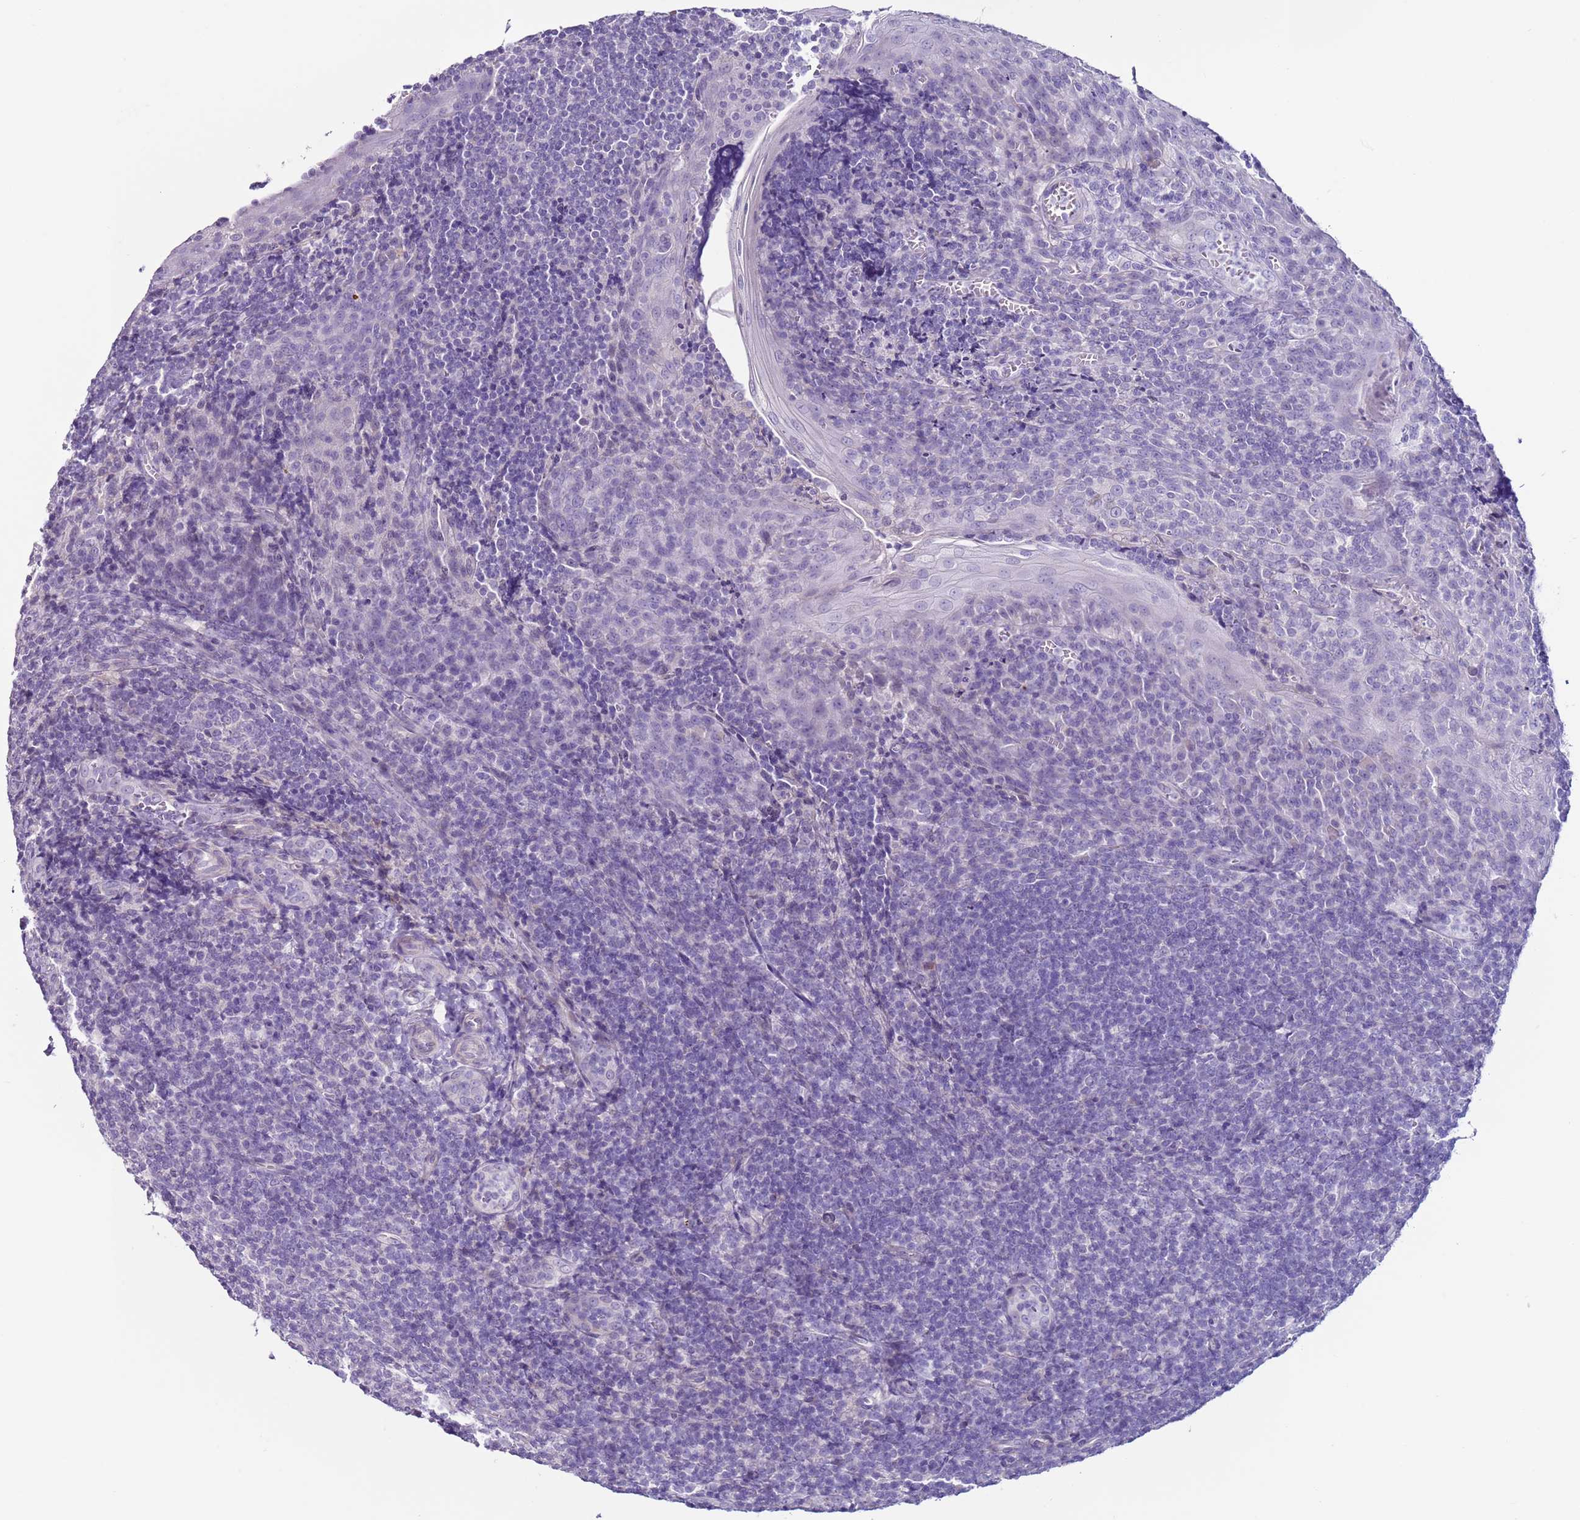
{"staining": {"intensity": "negative", "quantity": "none", "location": "none"}, "tissue": "tonsil", "cell_type": "Germinal center cells", "image_type": "normal", "snomed": [{"axis": "morphology", "description": "Normal tissue, NOS"}, {"axis": "topography", "description": "Tonsil"}], "caption": "High power microscopy image of an immunohistochemistry photomicrograph of normal tonsil, revealing no significant expression in germinal center cells. (DAB (3,3'-diaminobenzidine) immunohistochemistry visualized using brightfield microscopy, high magnification).", "gene": "NPAP1", "patient": {"sex": "male", "age": 27}}